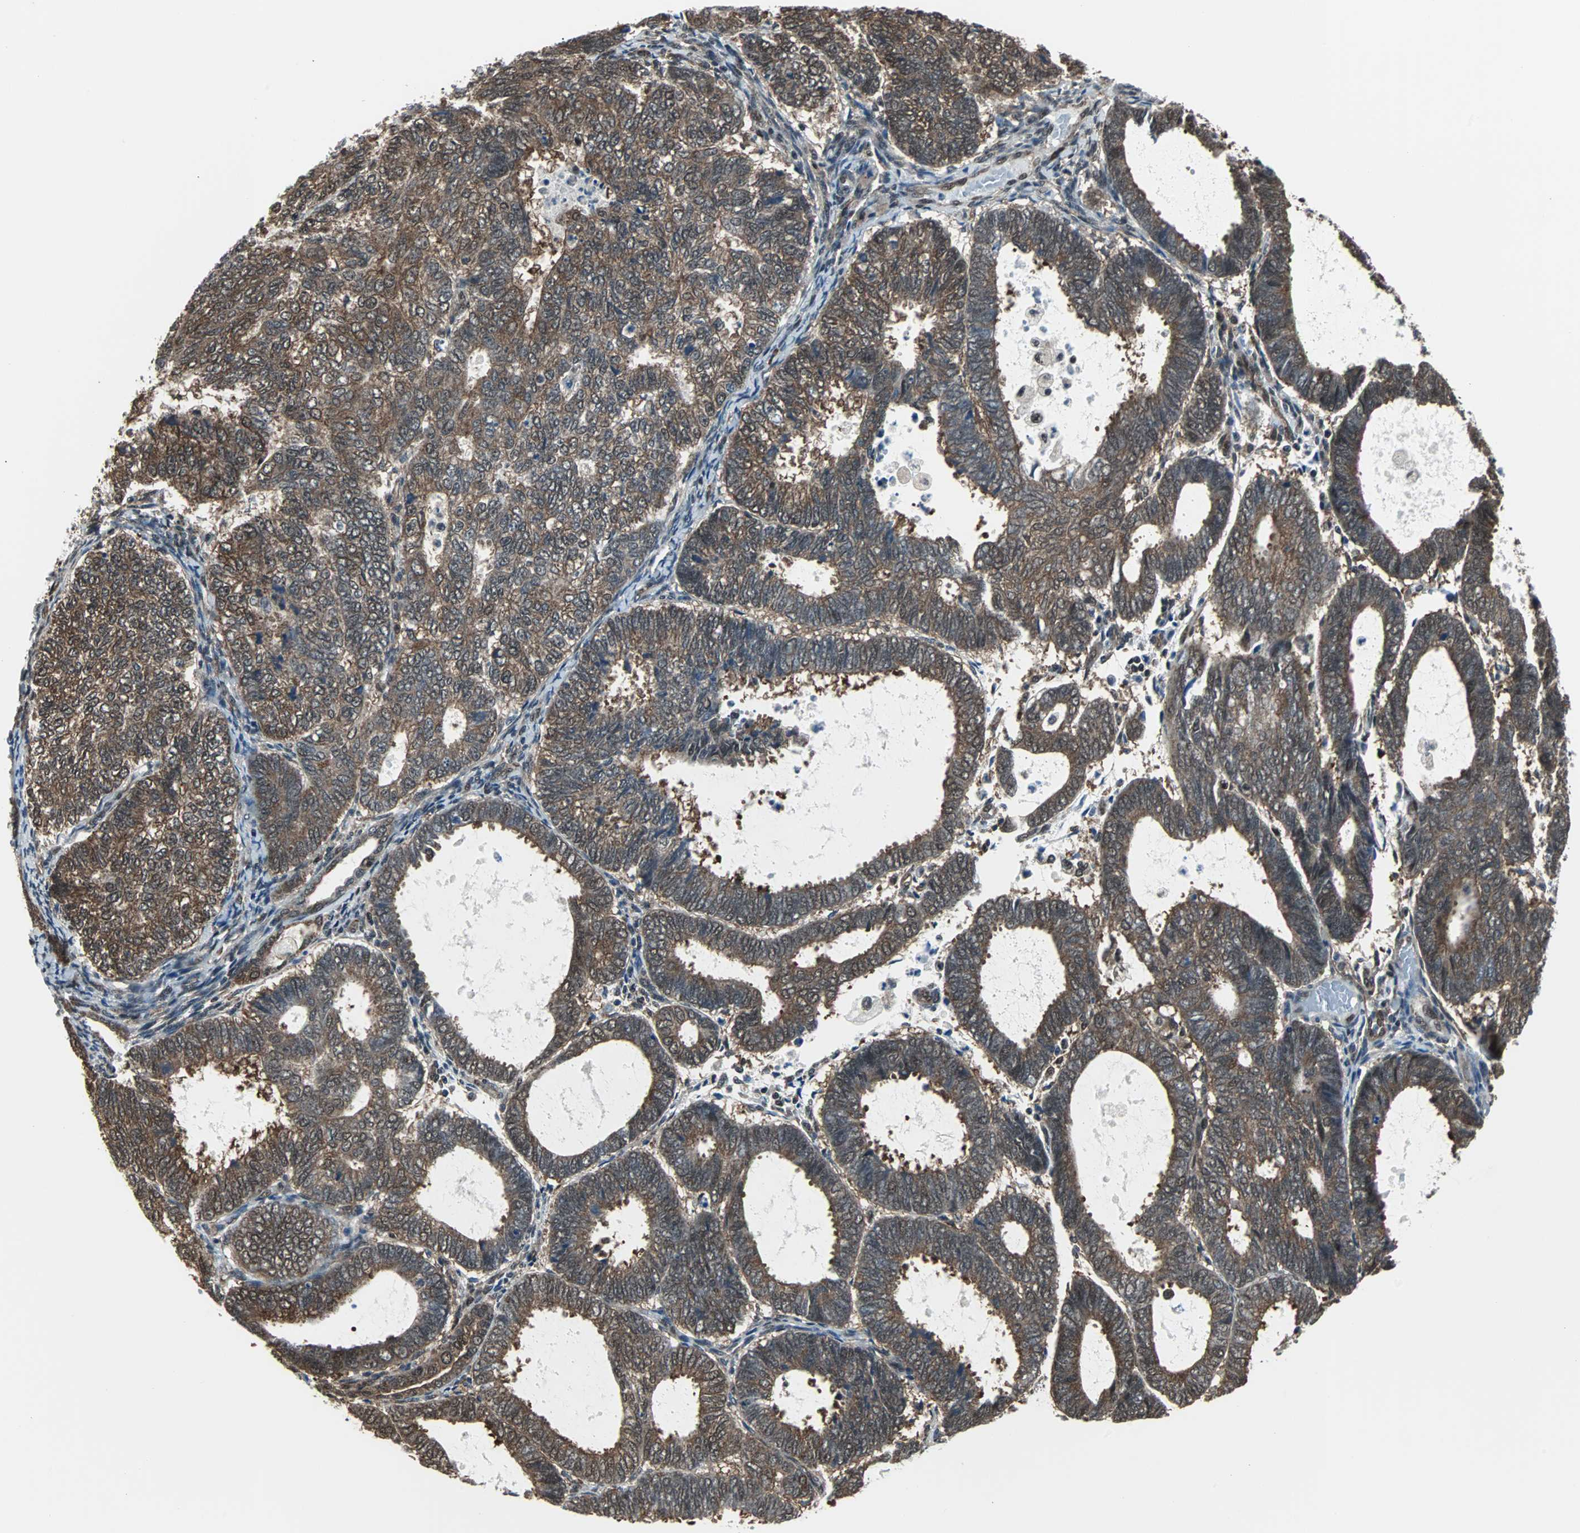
{"staining": {"intensity": "moderate", "quantity": ">75%", "location": "cytoplasmic/membranous"}, "tissue": "endometrial cancer", "cell_type": "Tumor cells", "image_type": "cancer", "snomed": [{"axis": "morphology", "description": "Adenocarcinoma, NOS"}, {"axis": "topography", "description": "Uterus"}], "caption": "Immunohistochemical staining of endometrial adenocarcinoma reveals medium levels of moderate cytoplasmic/membranous protein staining in about >75% of tumor cells. The staining is performed using DAB (3,3'-diaminobenzidine) brown chromogen to label protein expression. The nuclei are counter-stained blue using hematoxylin.", "gene": "VCP", "patient": {"sex": "female", "age": 60}}